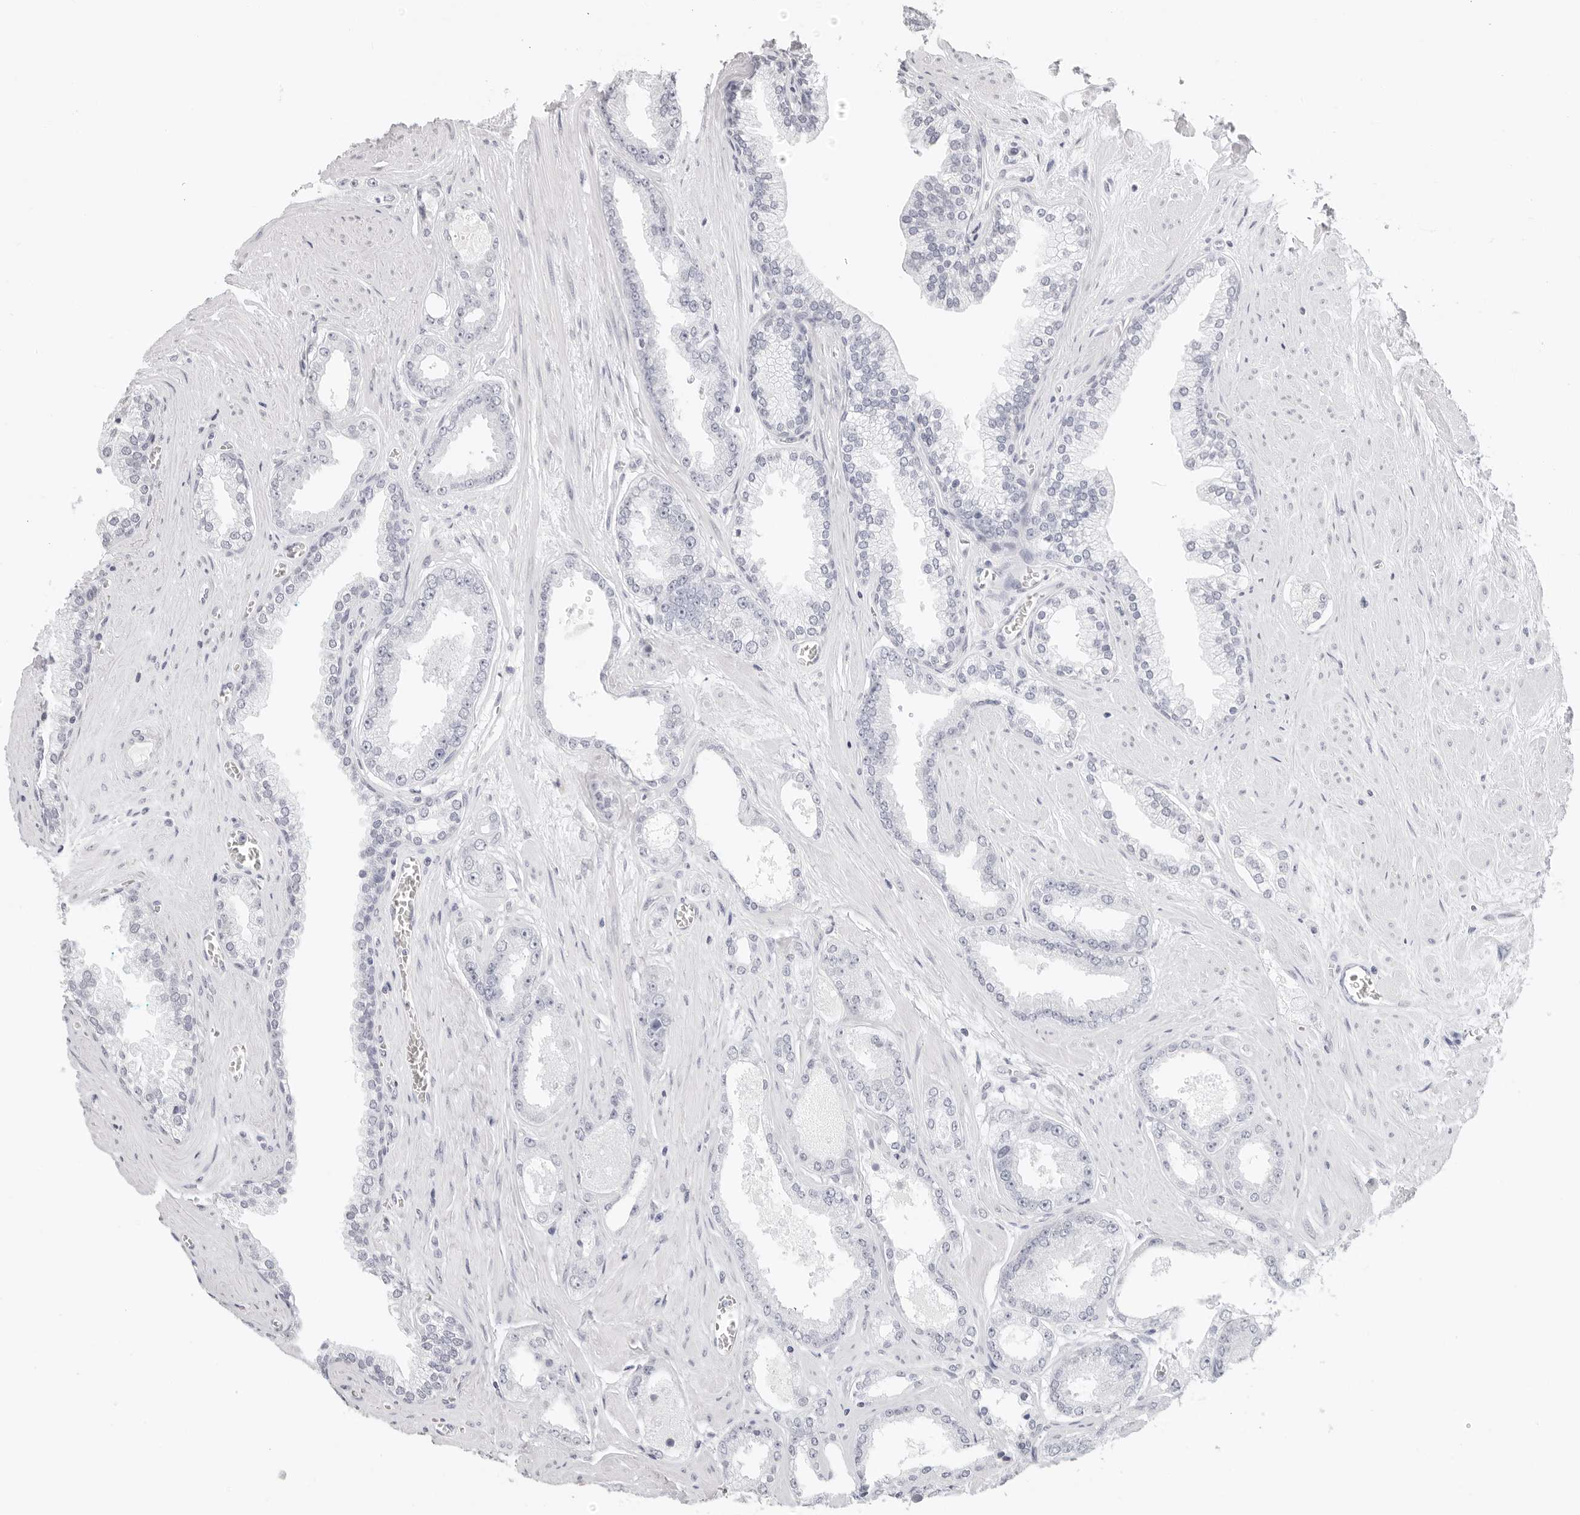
{"staining": {"intensity": "negative", "quantity": "none", "location": "none"}, "tissue": "prostate cancer", "cell_type": "Tumor cells", "image_type": "cancer", "snomed": [{"axis": "morphology", "description": "Adenocarcinoma, Low grade"}, {"axis": "topography", "description": "Prostate"}], "caption": "Prostate cancer (low-grade adenocarcinoma) stained for a protein using immunohistochemistry (IHC) exhibits no staining tumor cells.", "gene": "AGMAT", "patient": {"sex": "male", "age": 62}}